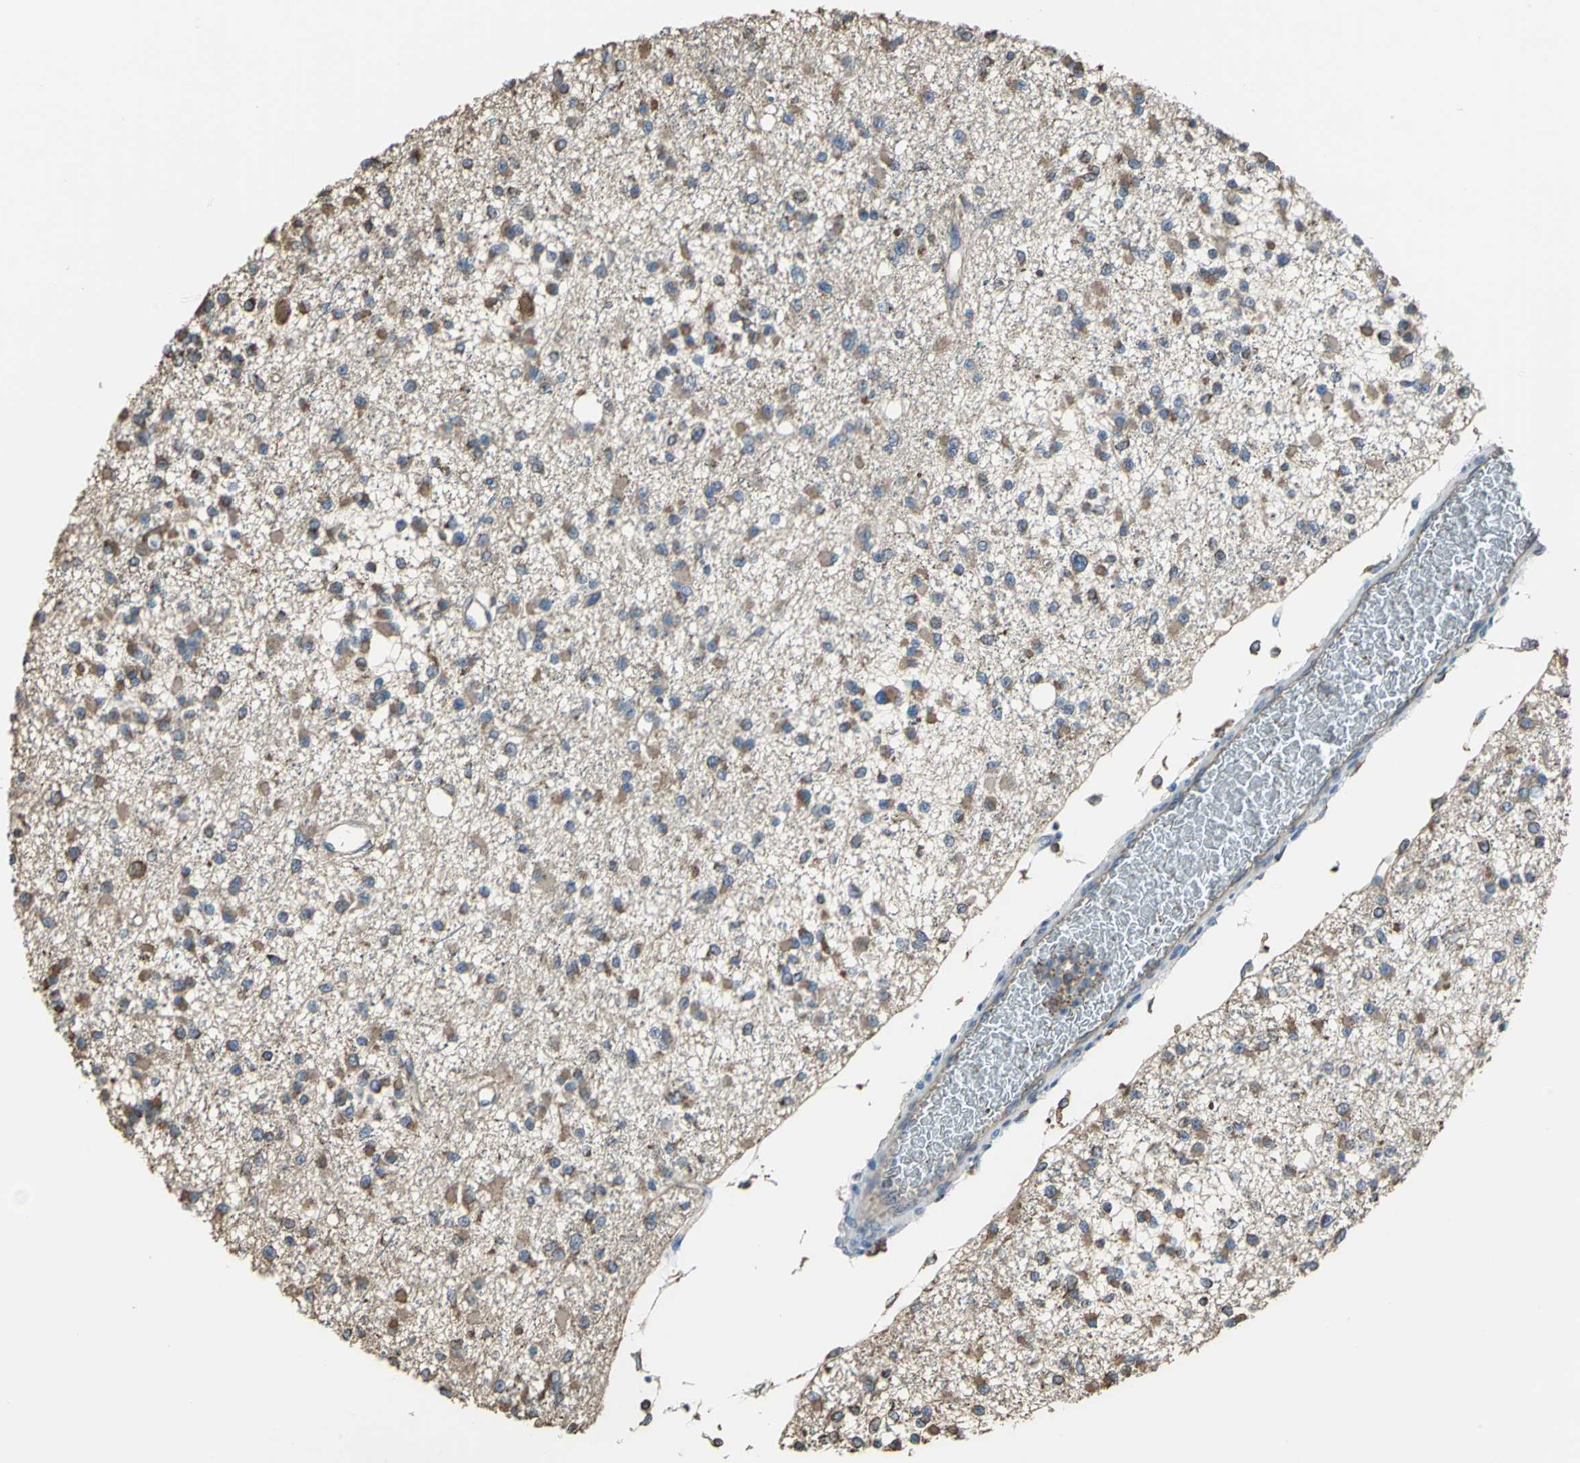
{"staining": {"intensity": "strong", "quantity": ">75%", "location": "cytoplasmic/membranous"}, "tissue": "glioma", "cell_type": "Tumor cells", "image_type": "cancer", "snomed": [{"axis": "morphology", "description": "Glioma, malignant, Low grade"}, {"axis": "topography", "description": "Brain"}], "caption": "Malignant glioma (low-grade) tissue exhibits strong cytoplasmic/membranous positivity in approximately >75% of tumor cells", "gene": "GPANK1", "patient": {"sex": "female", "age": 22}}